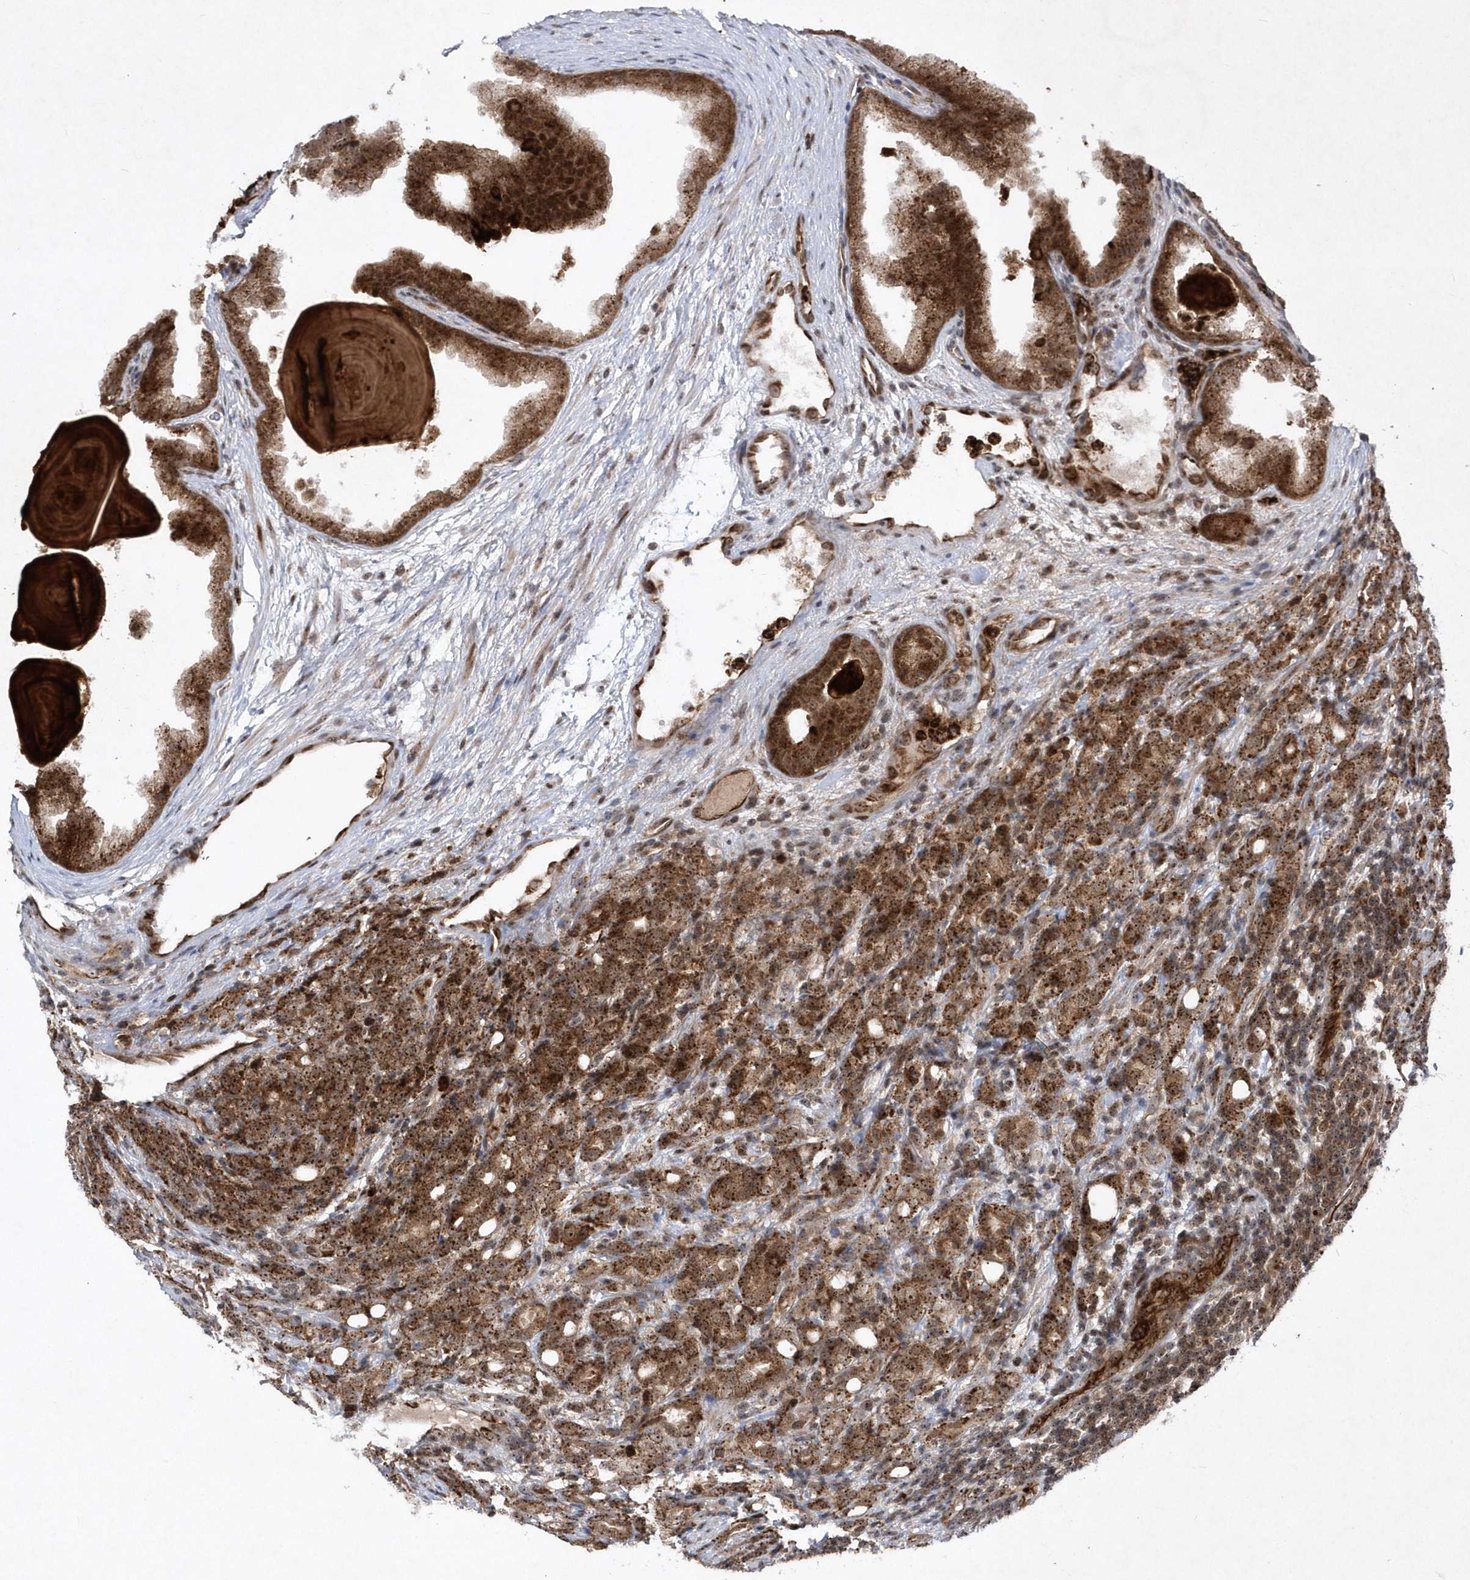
{"staining": {"intensity": "moderate", "quantity": ">75%", "location": "cytoplasmic/membranous,nuclear"}, "tissue": "prostate cancer", "cell_type": "Tumor cells", "image_type": "cancer", "snomed": [{"axis": "morphology", "description": "Adenocarcinoma, High grade"}, {"axis": "topography", "description": "Prostate"}], "caption": "Immunohistochemistry of human prostate cancer (high-grade adenocarcinoma) exhibits medium levels of moderate cytoplasmic/membranous and nuclear staining in approximately >75% of tumor cells.", "gene": "SOWAHB", "patient": {"sex": "male", "age": 62}}